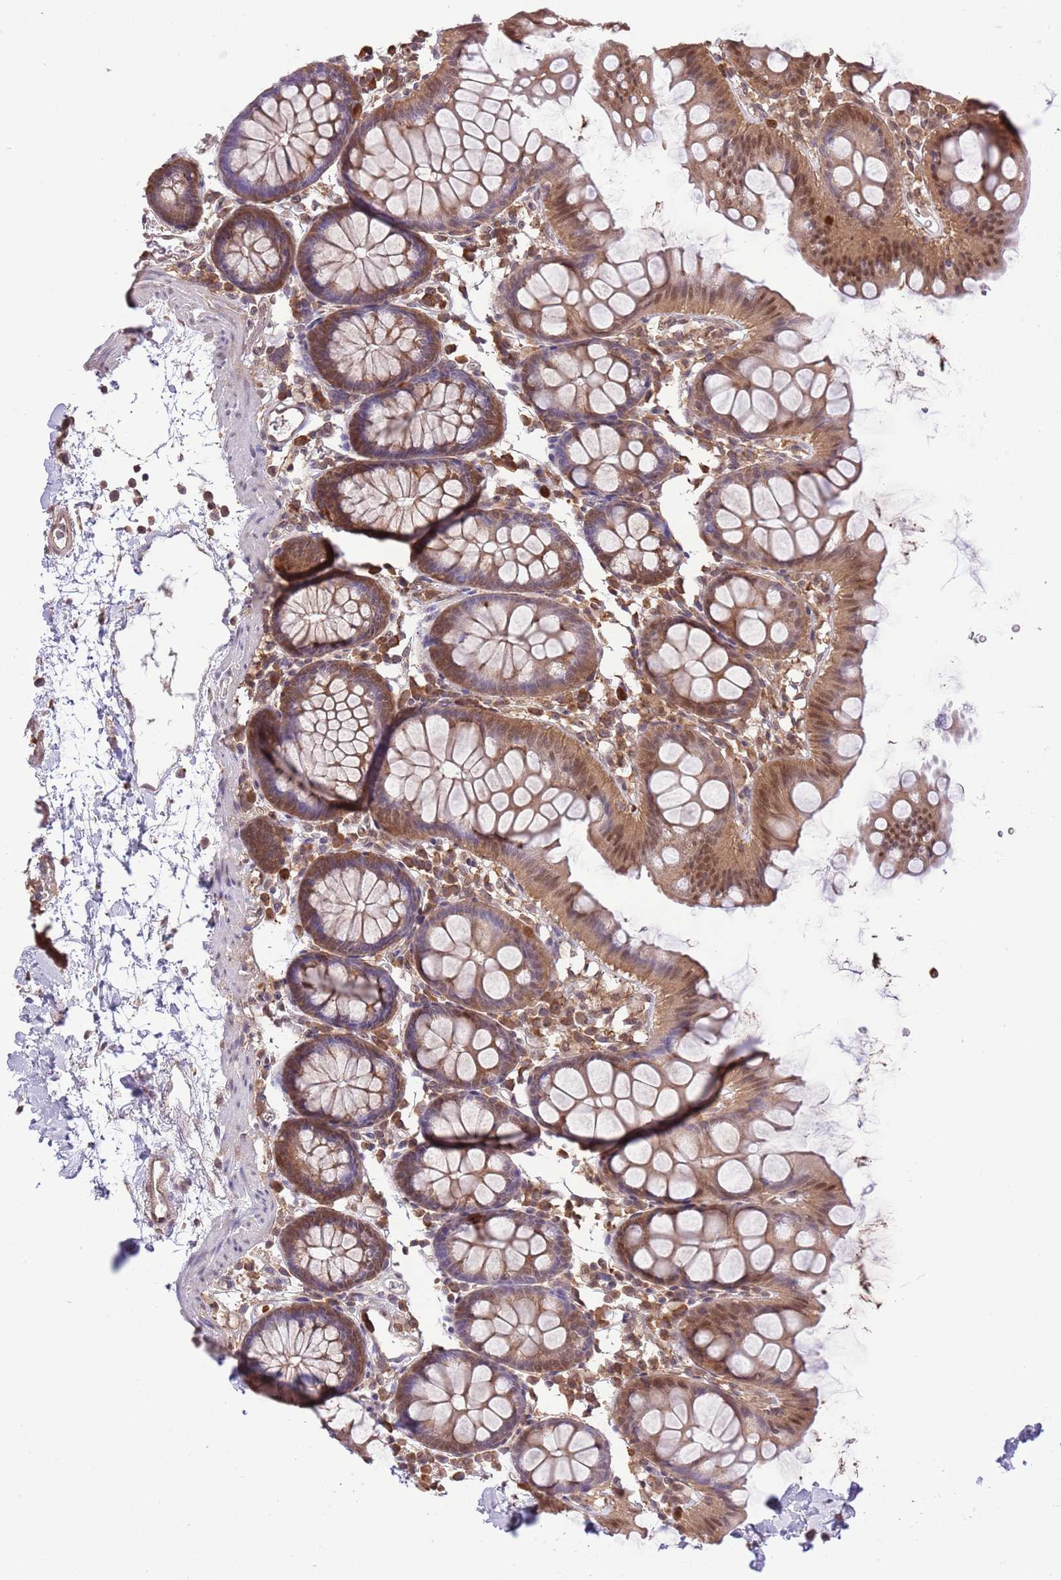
{"staining": {"intensity": "weak", "quantity": ">75%", "location": "cytoplasmic/membranous"}, "tissue": "colon", "cell_type": "Endothelial cells", "image_type": "normal", "snomed": [{"axis": "morphology", "description": "Normal tissue, NOS"}, {"axis": "topography", "description": "Colon"}], "caption": "DAB immunohistochemical staining of normal colon shows weak cytoplasmic/membranous protein staining in about >75% of endothelial cells.", "gene": "AMIGO1", "patient": {"sex": "male", "age": 75}}